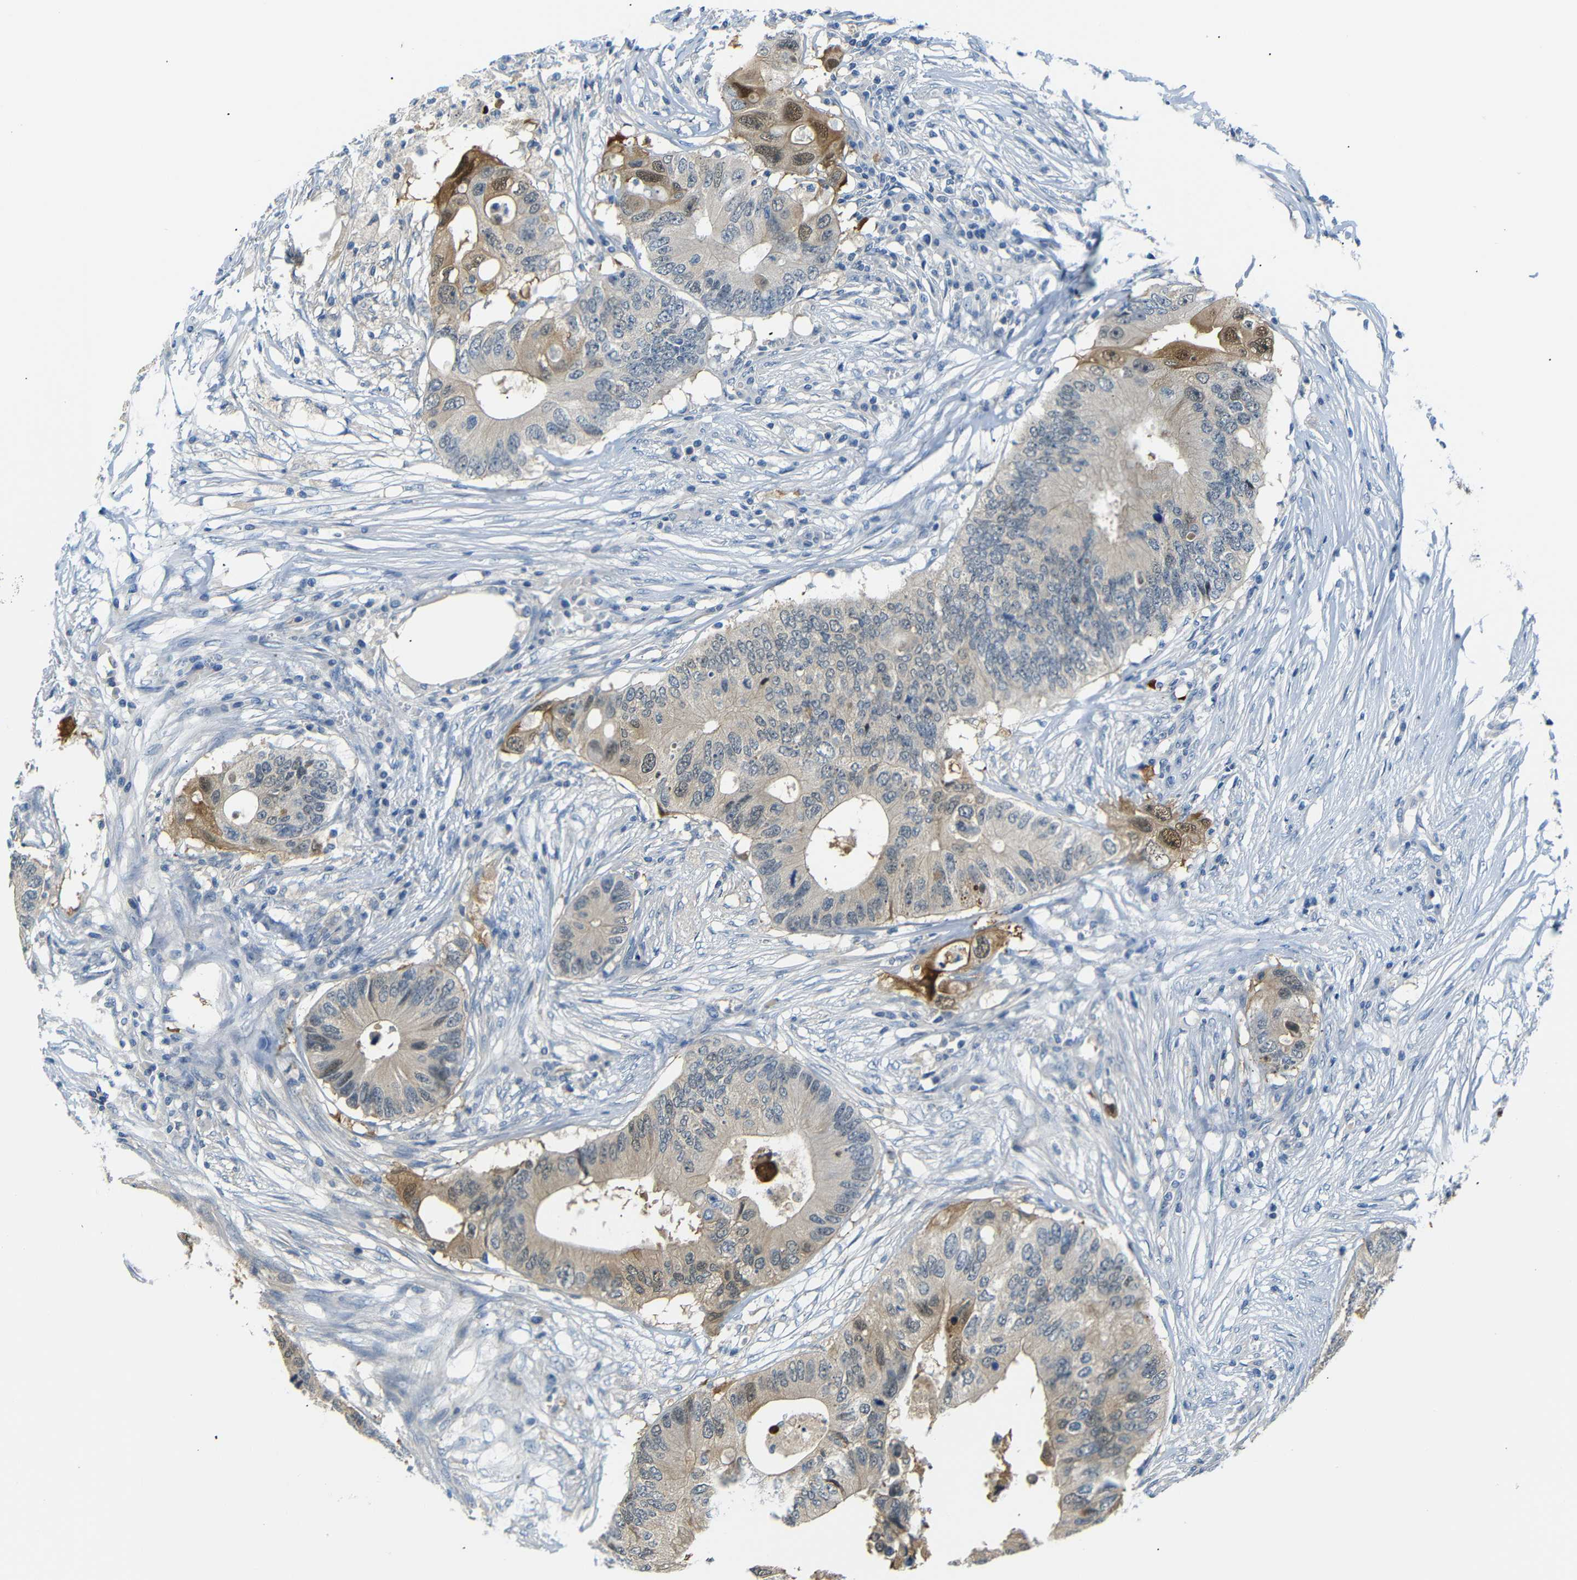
{"staining": {"intensity": "moderate", "quantity": "25%-75%", "location": "cytoplasmic/membranous,nuclear"}, "tissue": "colorectal cancer", "cell_type": "Tumor cells", "image_type": "cancer", "snomed": [{"axis": "morphology", "description": "Adenocarcinoma, NOS"}, {"axis": "topography", "description": "Colon"}], "caption": "Colorectal adenocarcinoma stained with a brown dye reveals moderate cytoplasmic/membranous and nuclear positive staining in approximately 25%-75% of tumor cells.", "gene": "SFN", "patient": {"sex": "male", "age": 71}}